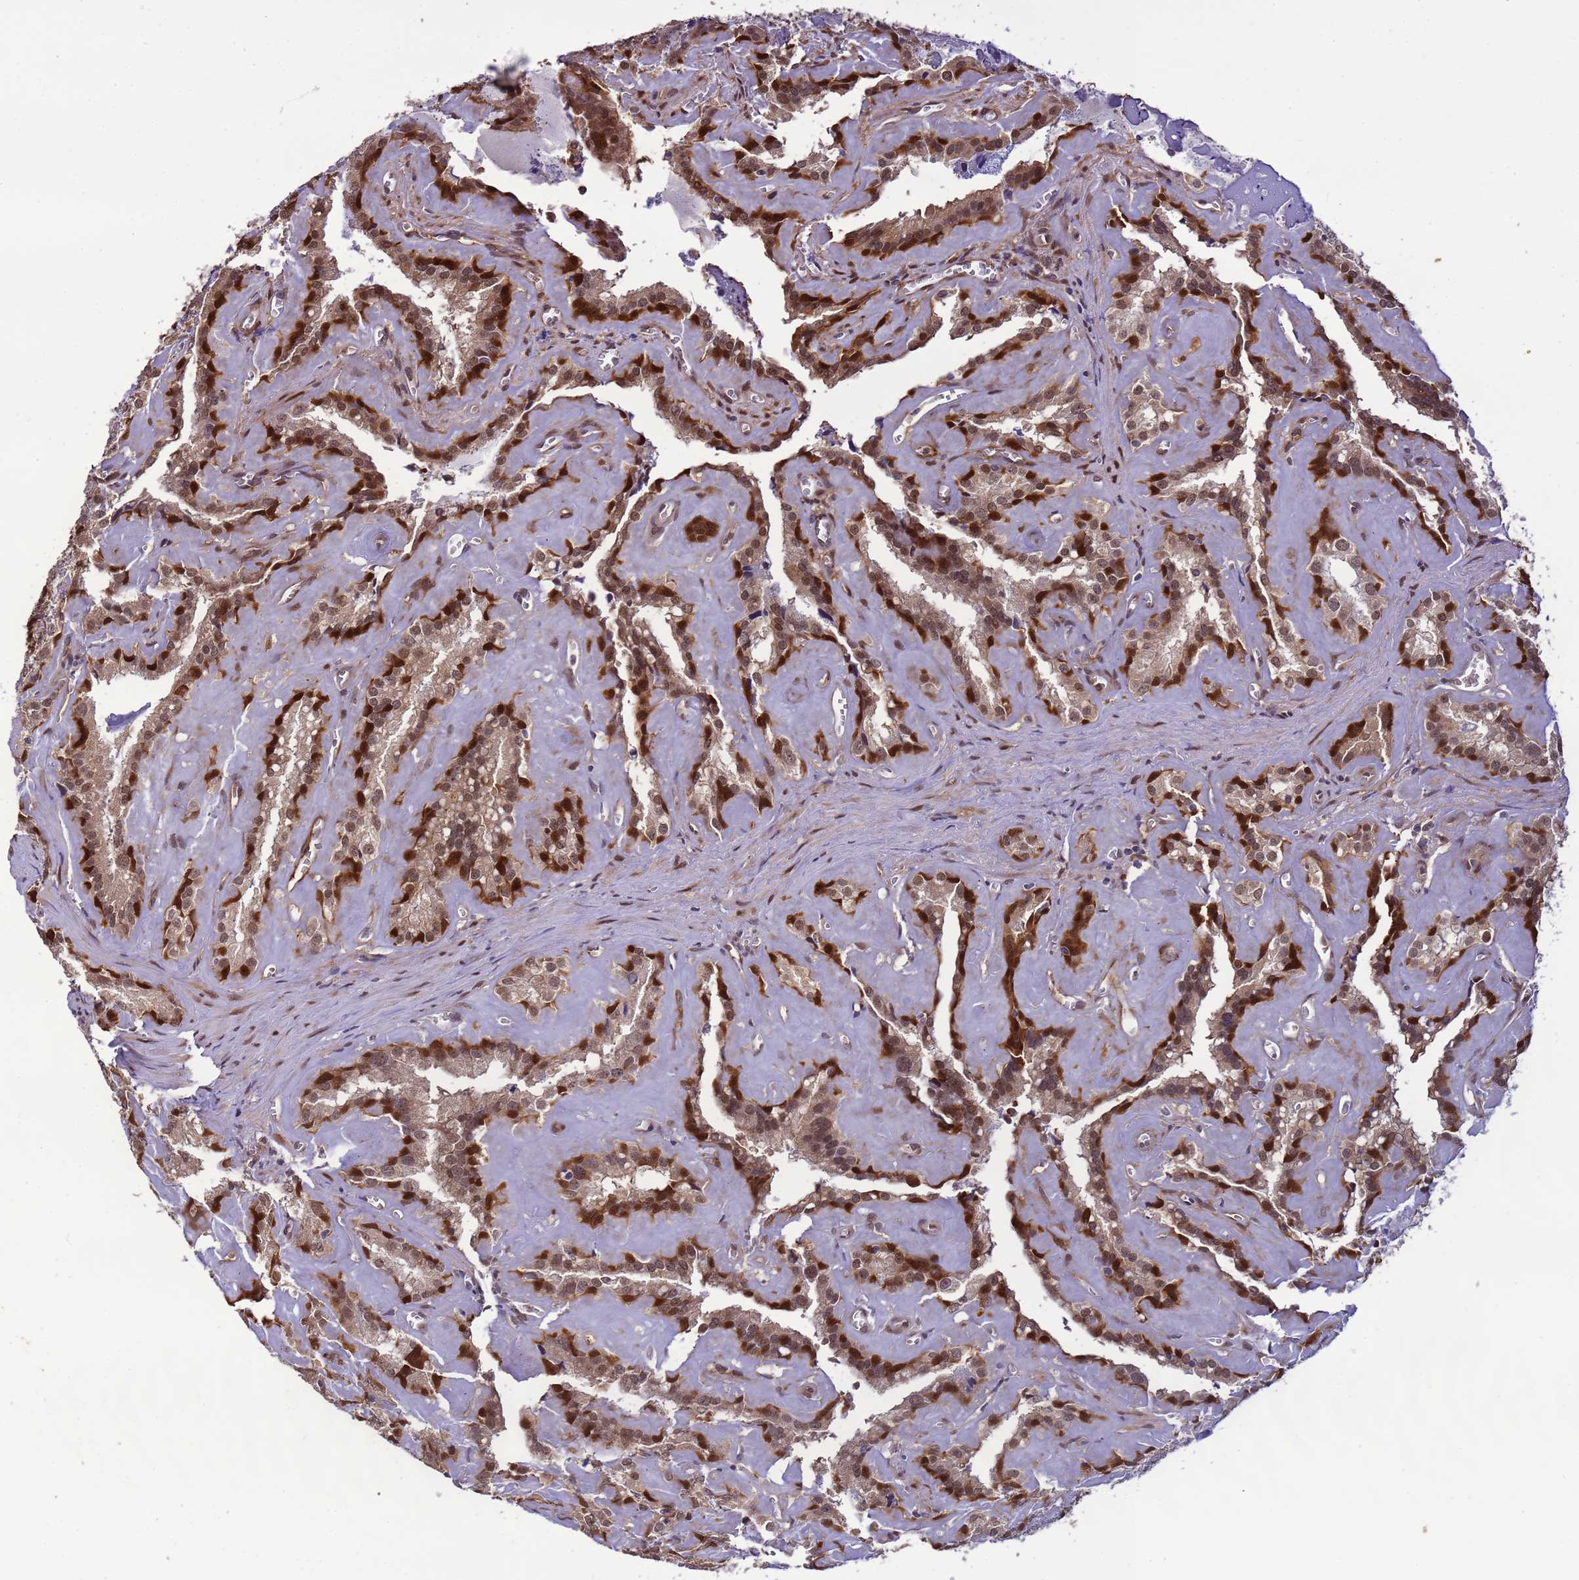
{"staining": {"intensity": "strong", "quantity": "25%-75%", "location": "cytoplasmic/membranous,nuclear"}, "tissue": "seminal vesicle", "cell_type": "Glandular cells", "image_type": "normal", "snomed": [{"axis": "morphology", "description": "Normal tissue, NOS"}, {"axis": "topography", "description": "Prostate"}, {"axis": "topography", "description": "Seminal veicle"}], "caption": "IHC (DAB (3,3'-diaminobenzidine)) staining of benign human seminal vesicle demonstrates strong cytoplasmic/membranous,nuclear protein staining in approximately 25%-75% of glandular cells. Using DAB (3,3'-diaminobenzidine) (brown) and hematoxylin (blue) stains, captured at high magnification using brightfield microscopy.", "gene": "ZBTB5", "patient": {"sex": "male", "age": 59}}